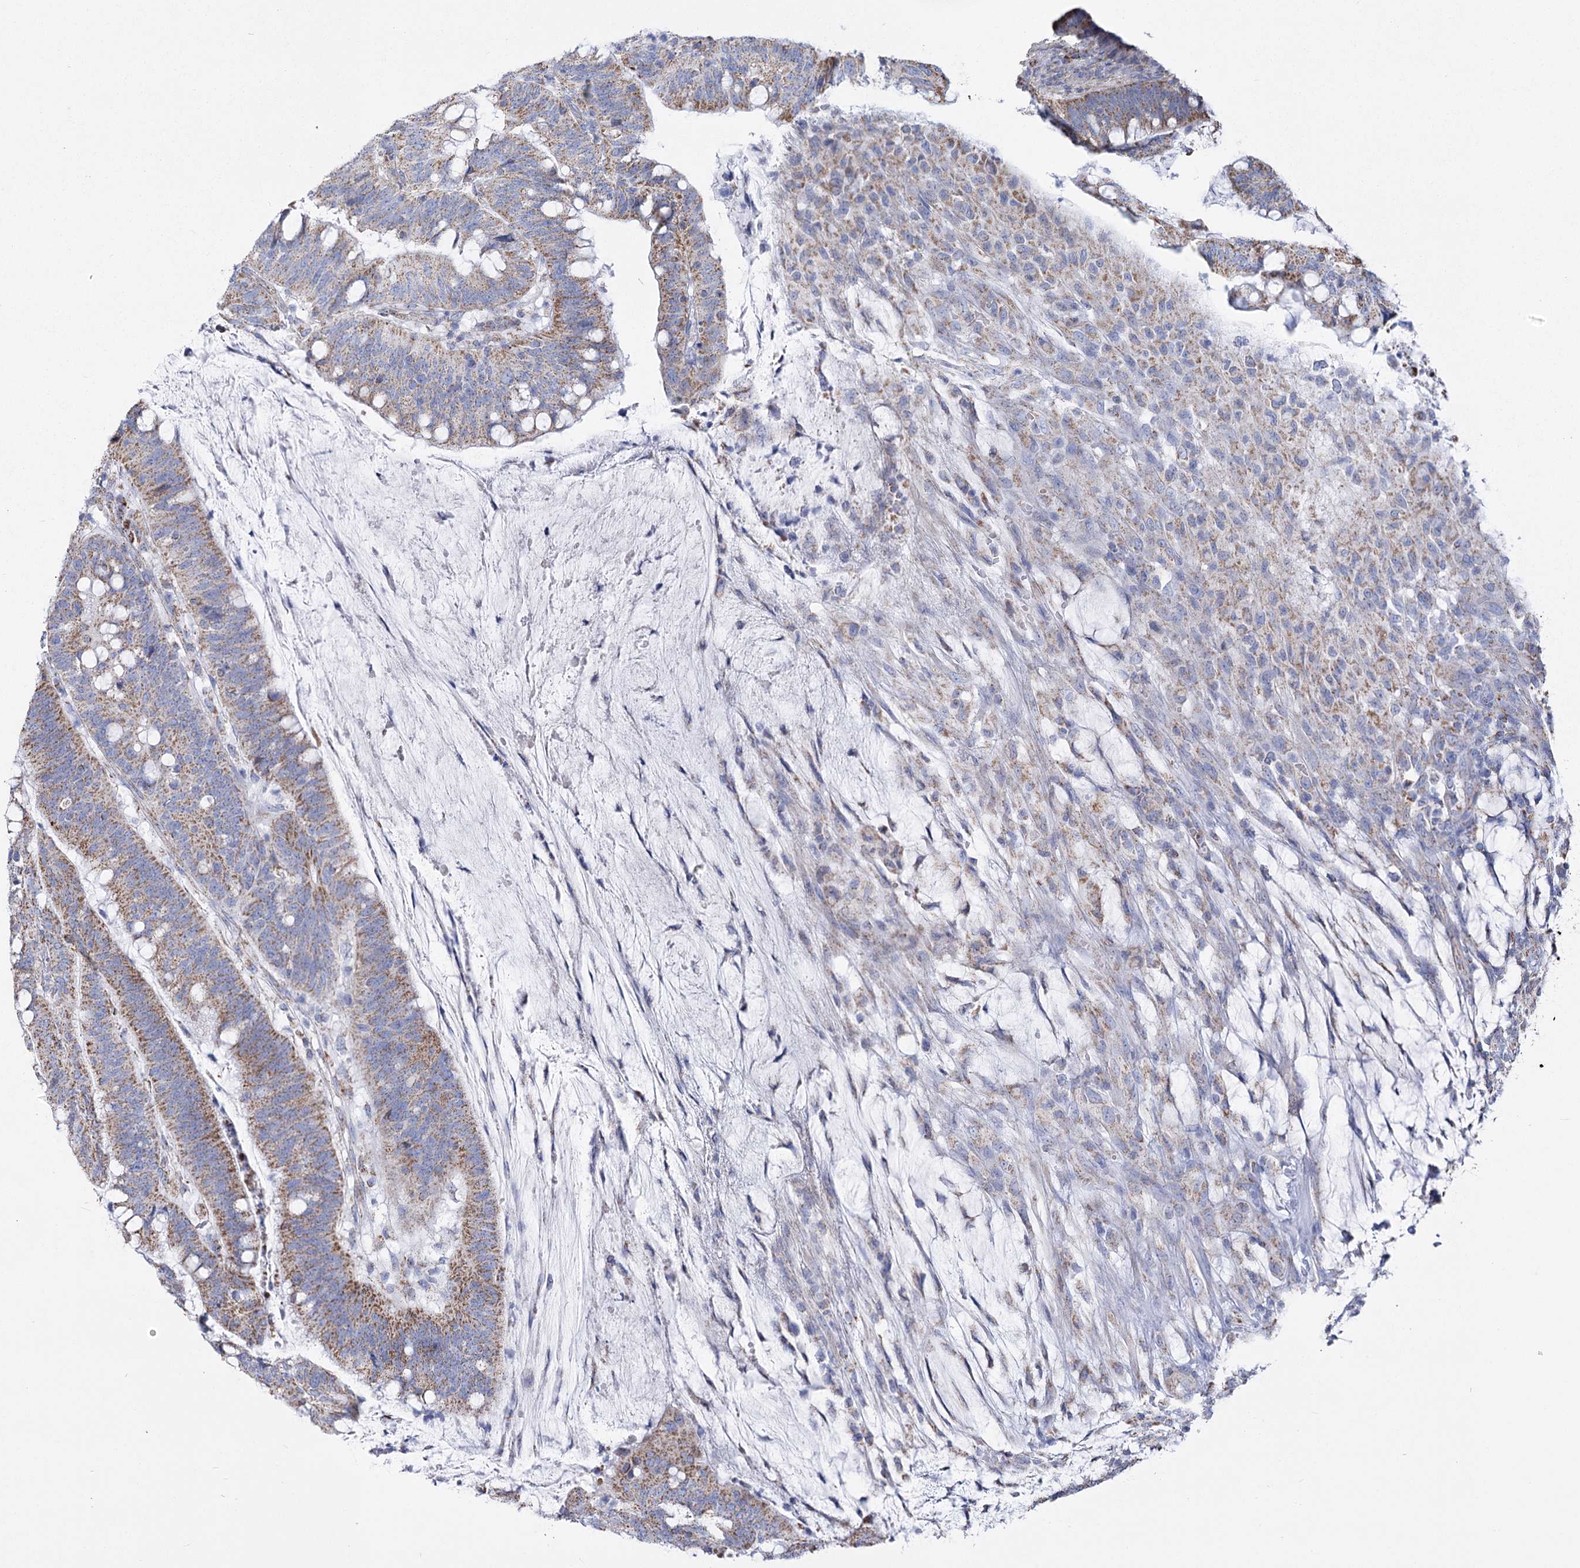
{"staining": {"intensity": "moderate", "quantity": "25%-75%", "location": "cytoplasmic/membranous"}, "tissue": "colorectal cancer", "cell_type": "Tumor cells", "image_type": "cancer", "snomed": [{"axis": "morphology", "description": "Adenocarcinoma, NOS"}, {"axis": "topography", "description": "Colon"}], "caption": "Moderate cytoplasmic/membranous expression for a protein is present in about 25%-75% of tumor cells of adenocarcinoma (colorectal) using immunohistochemistry (IHC).", "gene": "PDHB", "patient": {"sex": "female", "age": 66}}